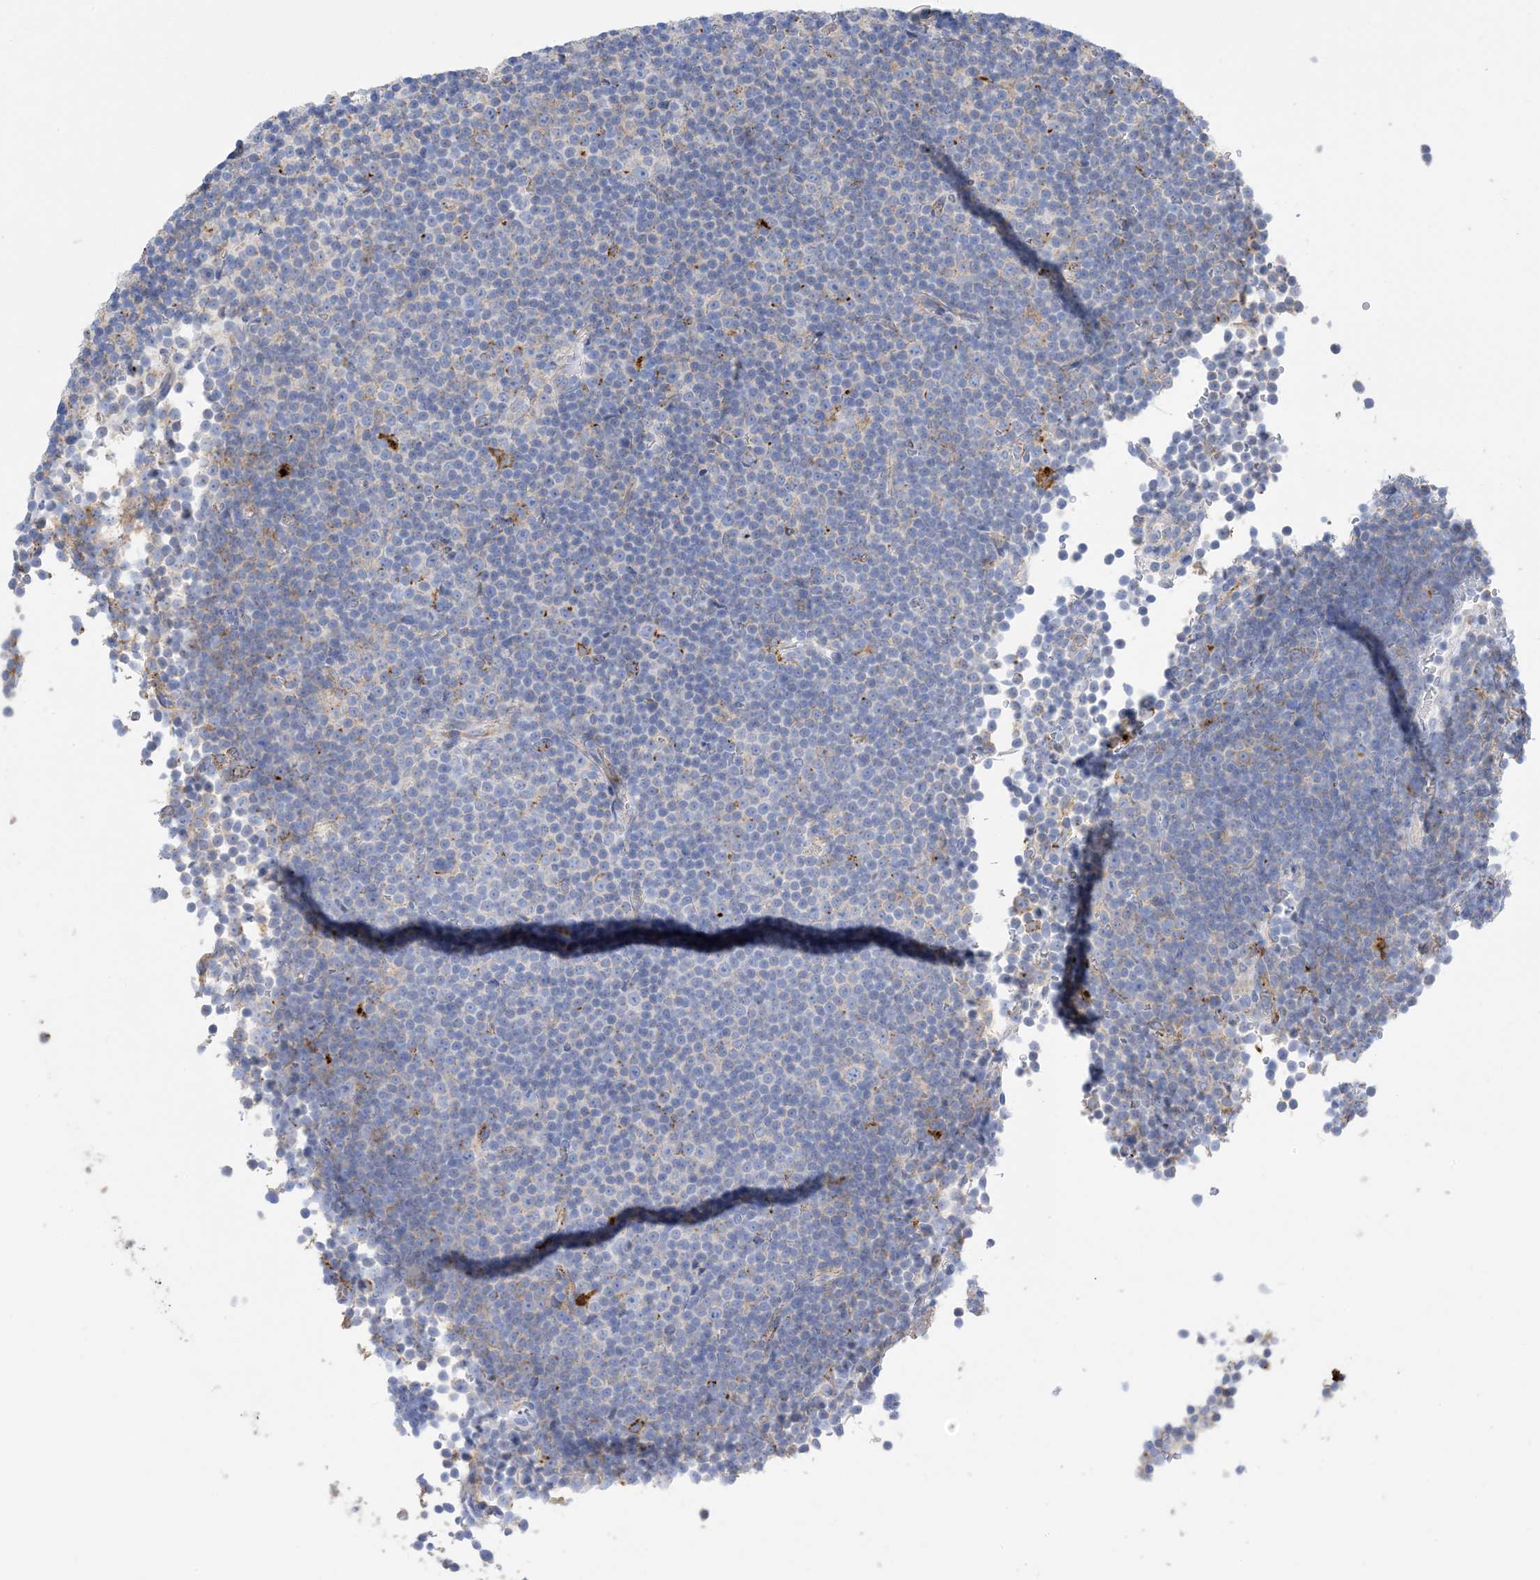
{"staining": {"intensity": "negative", "quantity": "none", "location": "none"}, "tissue": "lymphoma", "cell_type": "Tumor cells", "image_type": "cancer", "snomed": [{"axis": "morphology", "description": "Malignant lymphoma, non-Hodgkin's type, Low grade"}, {"axis": "topography", "description": "Lymph node"}], "caption": "Human malignant lymphoma, non-Hodgkin's type (low-grade) stained for a protein using immunohistochemistry (IHC) displays no staining in tumor cells.", "gene": "DPH3", "patient": {"sex": "female", "age": 67}}